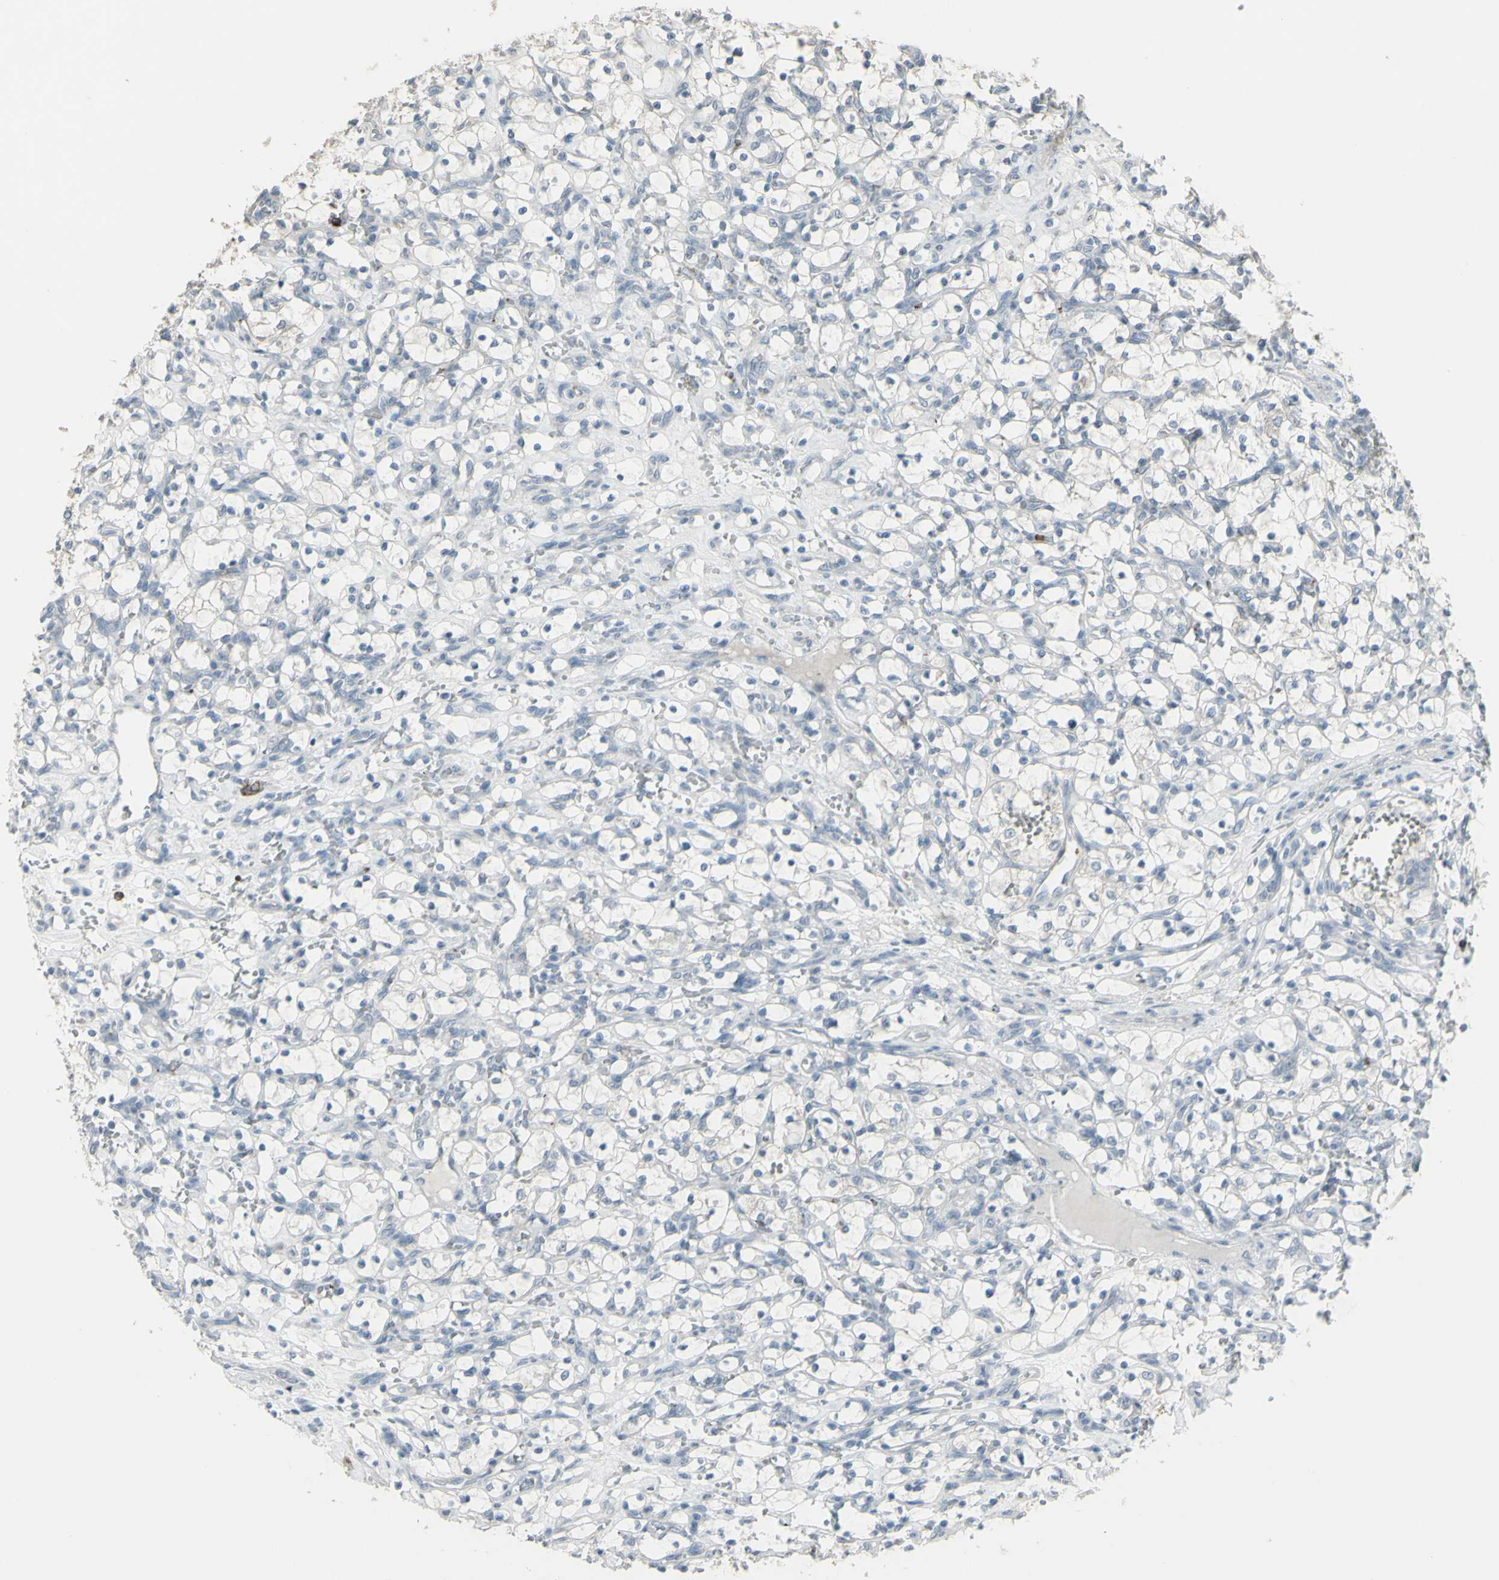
{"staining": {"intensity": "negative", "quantity": "none", "location": "none"}, "tissue": "renal cancer", "cell_type": "Tumor cells", "image_type": "cancer", "snomed": [{"axis": "morphology", "description": "Adenocarcinoma, NOS"}, {"axis": "topography", "description": "Kidney"}], "caption": "This micrograph is of adenocarcinoma (renal) stained with IHC to label a protein in brown with the nuclei are counter-stained blue. There is no staining in tumor cells.", "gene": "CD79B", "patient": {"sex": "female", "age": 69}}